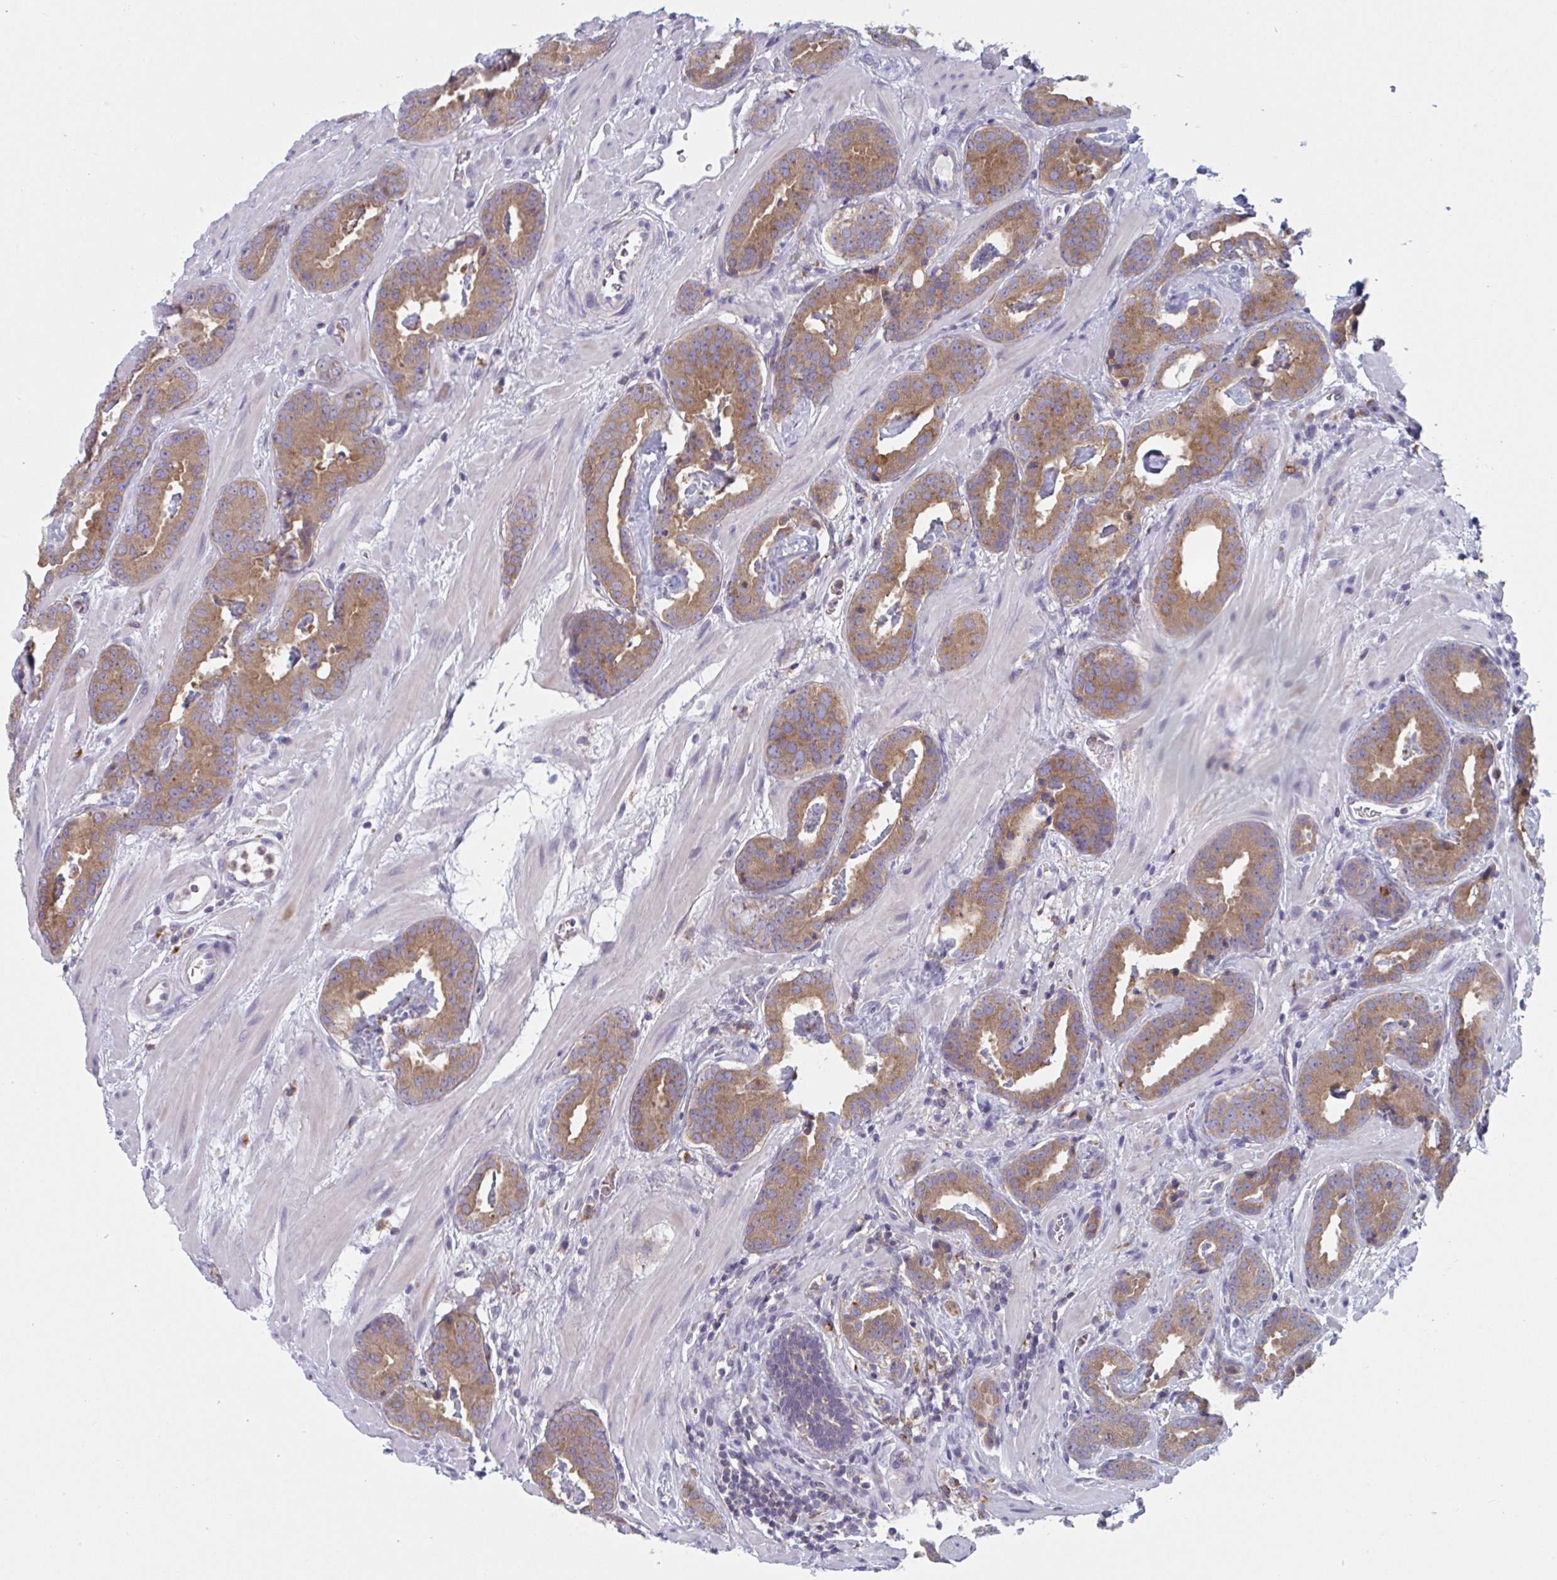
{"staining": {"intensity": "moderate", "quantity": ">75%", "location": "cytoplasmic/membranous"}, "tissue": "prostate cancer", "cell_type": "Tumor cells", "image_type": "cancer", "snomed": [{"axis": "morphology", "description": "Adenocarcinoma, Low grade"}, {"axis": "topography", "description": "Prostate"}], "caption": "Immunohistochemical staining of human prostate adenocarcinoma (low-grade) exhibits medium levels of moderate cytoplasmic/membranous positivity in about >75% of tumor cells.", "gene": "NIPSNAP1", "patient": {"sex": "male", "age": 62}}